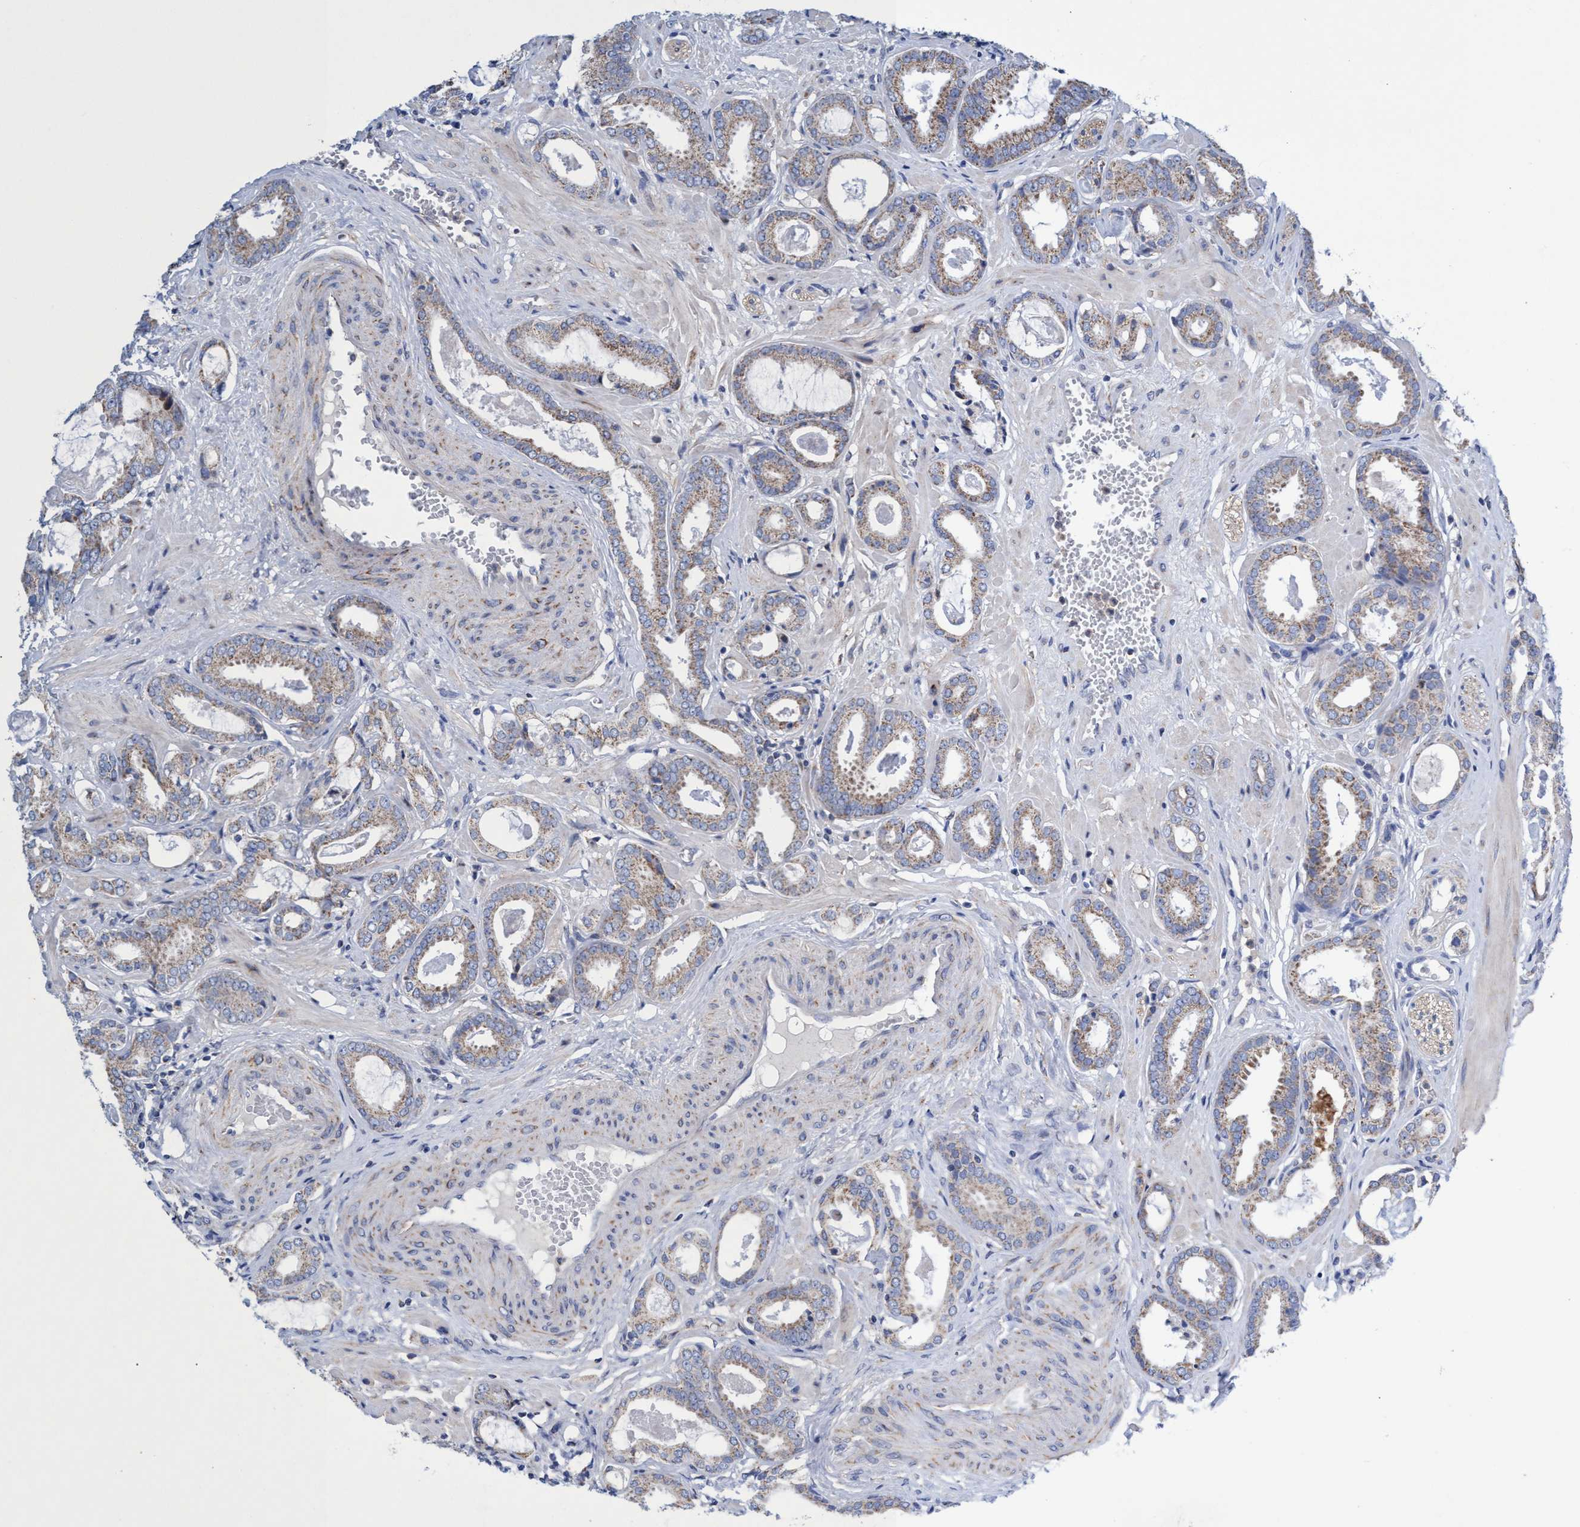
{"staining": {"intensity": "weak", "quantity": ">75%", "location": "cytoplasmic/membranous"}, "tissue": "prostate cancer", "cell_type": "Tumor cells", "image_type": "cancer", "snomed": [{"axis": "morphology", "description": "Adenocarcinoma, Low grade"}, {"axis": "topography", "description": "Prostate"}], "caption": "This image demonstrates immunohistochemistry (IHC) staining of prostate adenocarcinoma (low-grade), with low weak cytoplasmic/membranous staining in about >75% of tumor cells.", "gene": "ZNF750", "patient": {"sex": "male", "age": 53}}